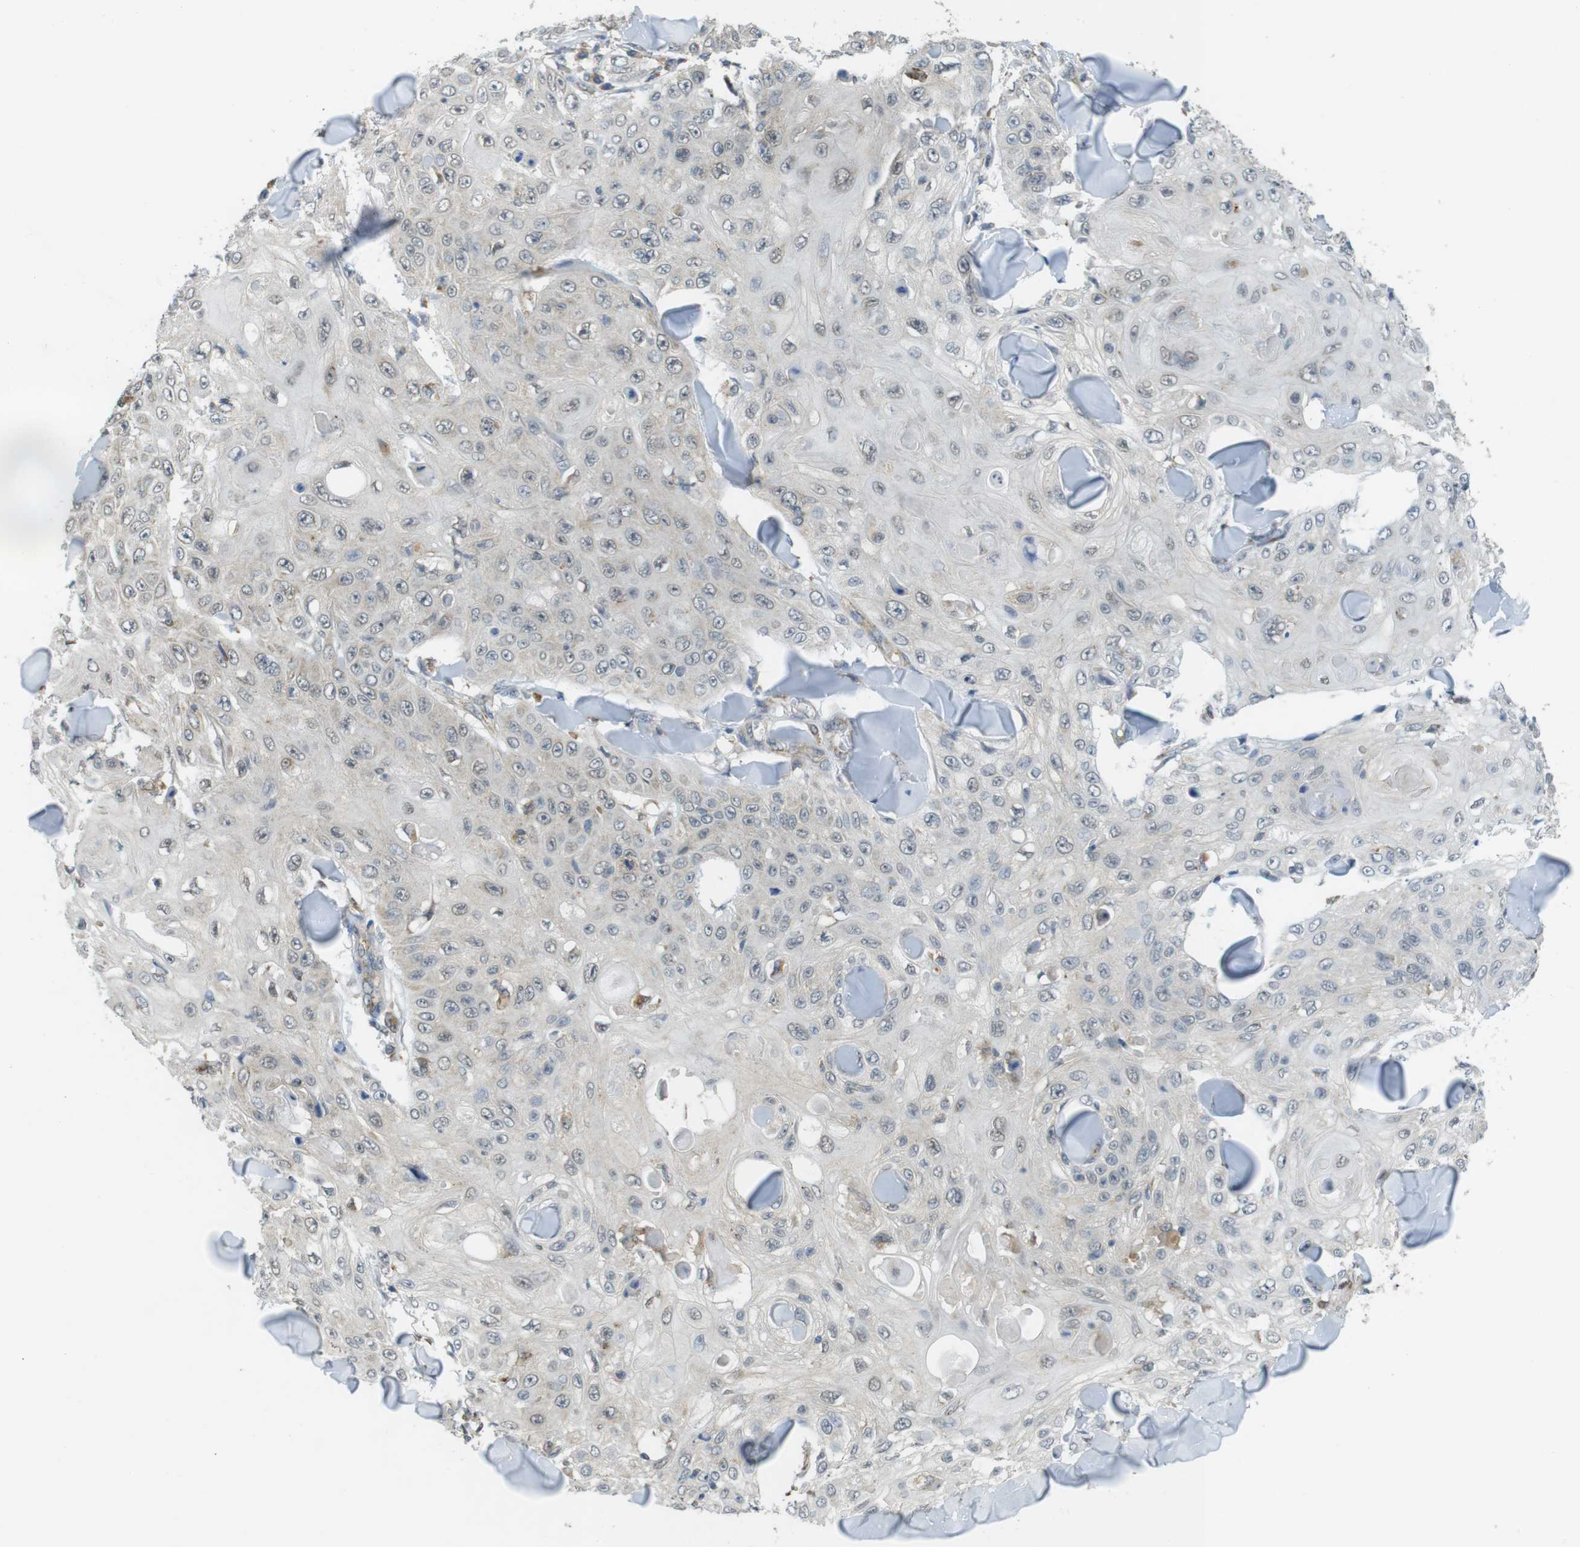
{"staining": {"intensity": "negative", "quantity": "none", "location": "none"}, "tissue": "skin cancer", "cell_type": "Tumor cells", "image_type": "cancer", "snomed": [{"axis": "morphology", "description": "Squamous cell carcinoma, NOS"}, {"axis": "topography", "description": "Skin"}], "caption": "The histopathology image shows no staining of tumor cells in skin cancer. The staining is performed using DAB brown chromogen with nuclei counter-stained in using hematoxylin.", "gene": "BRI3BP", "patient": {"sex": "male", "age": 86}}